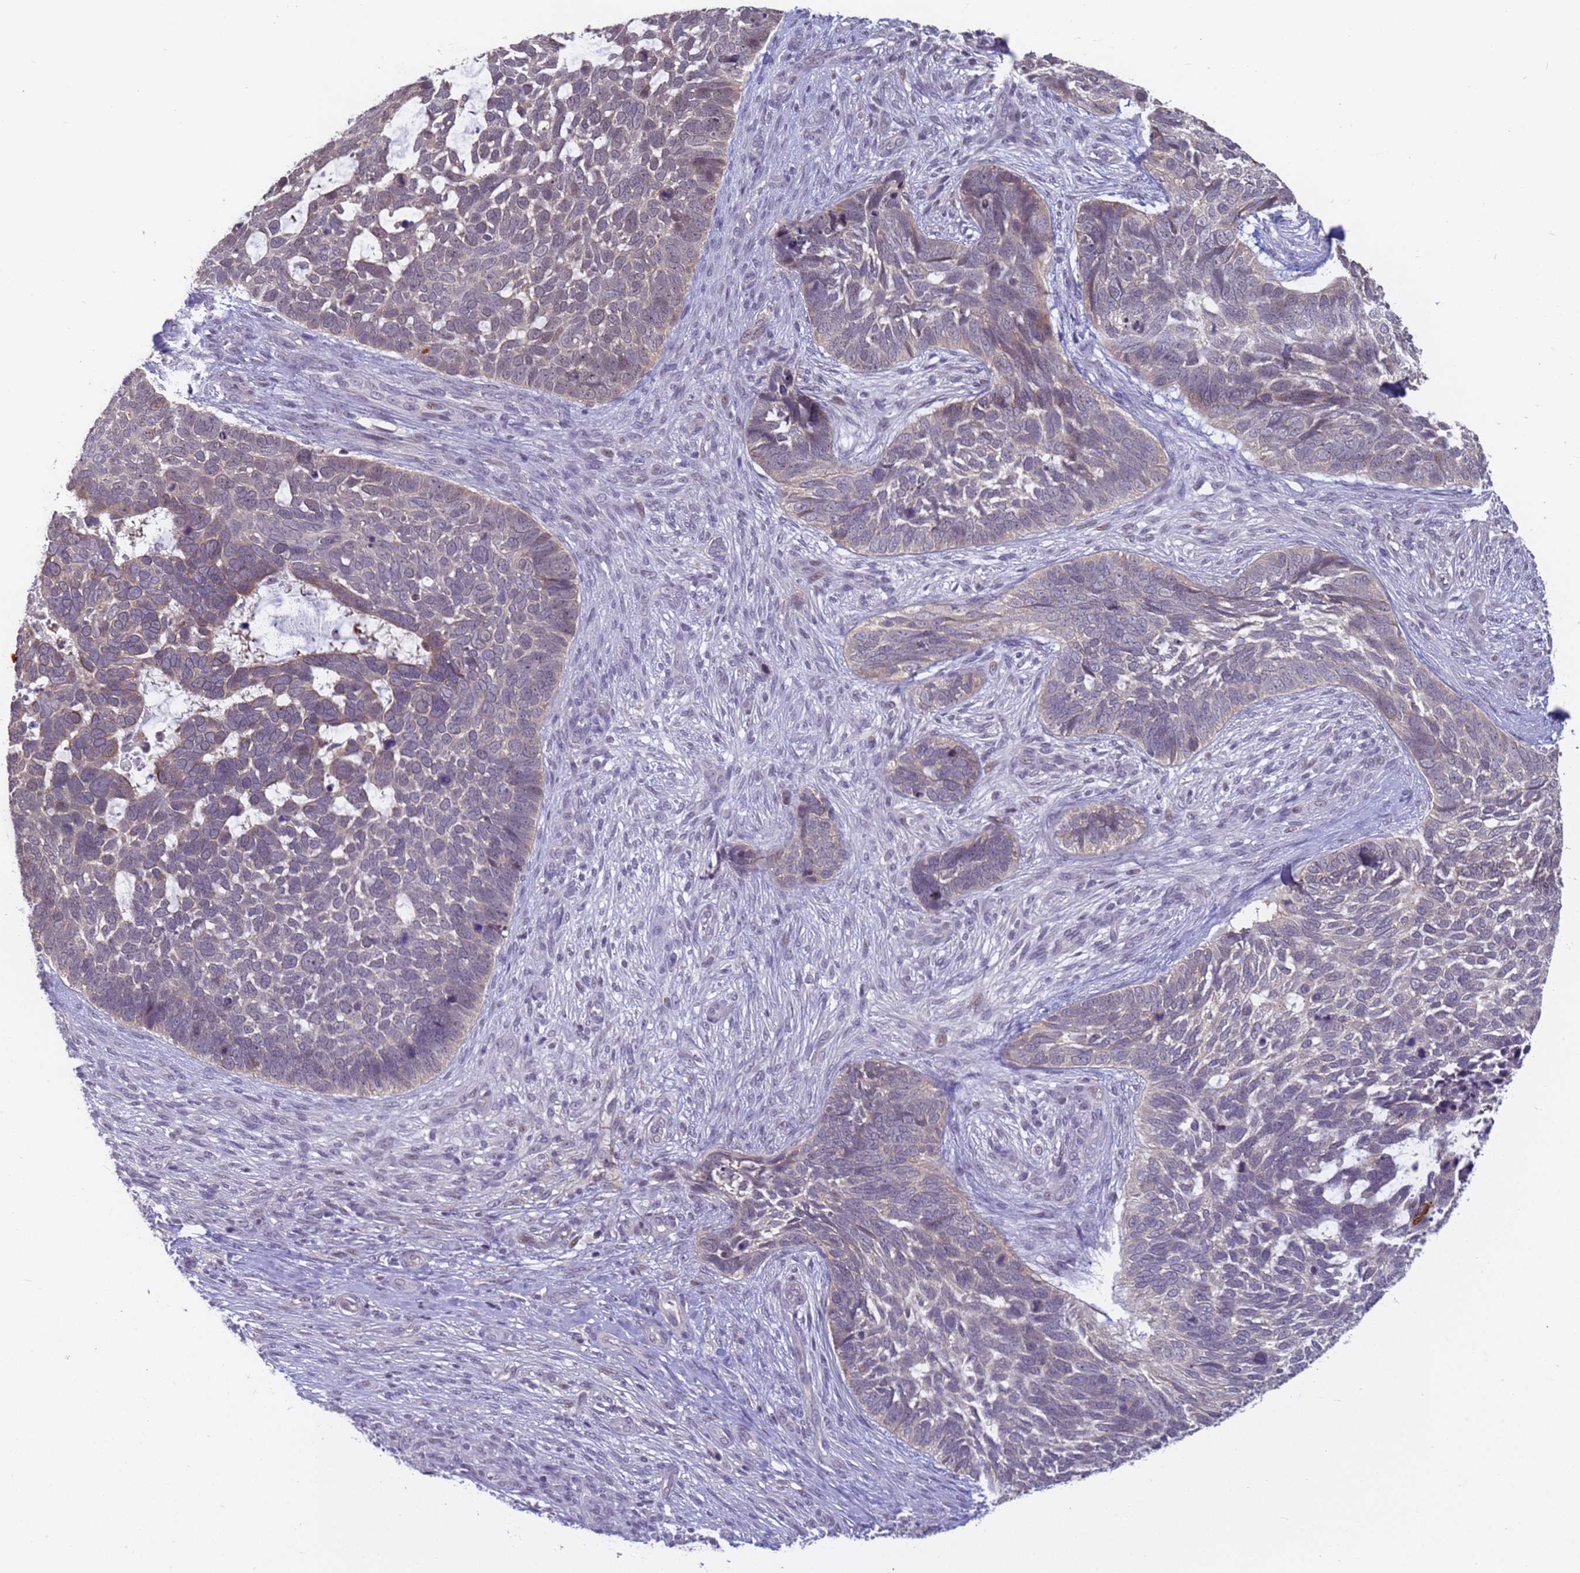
{"staining": {"intensity": "weak", "quantity": "<25%", "location": "cytoplasmic/membranous"}, "tissue": "skin cancer", "cell_type": "Tumor cells", "image_type": "cancer", "snomed": [{"axis": "morphology", "description": "Basal cell carcinoma"}, {"axis": "topography", "description": "Skin"}], "caption": "Immunohistochemistry of skin basal cell carcinoma demonstrates no expression in tumor cells.", "gene": "VWA3A", "patient": {"sex": "male", "age": 88}}